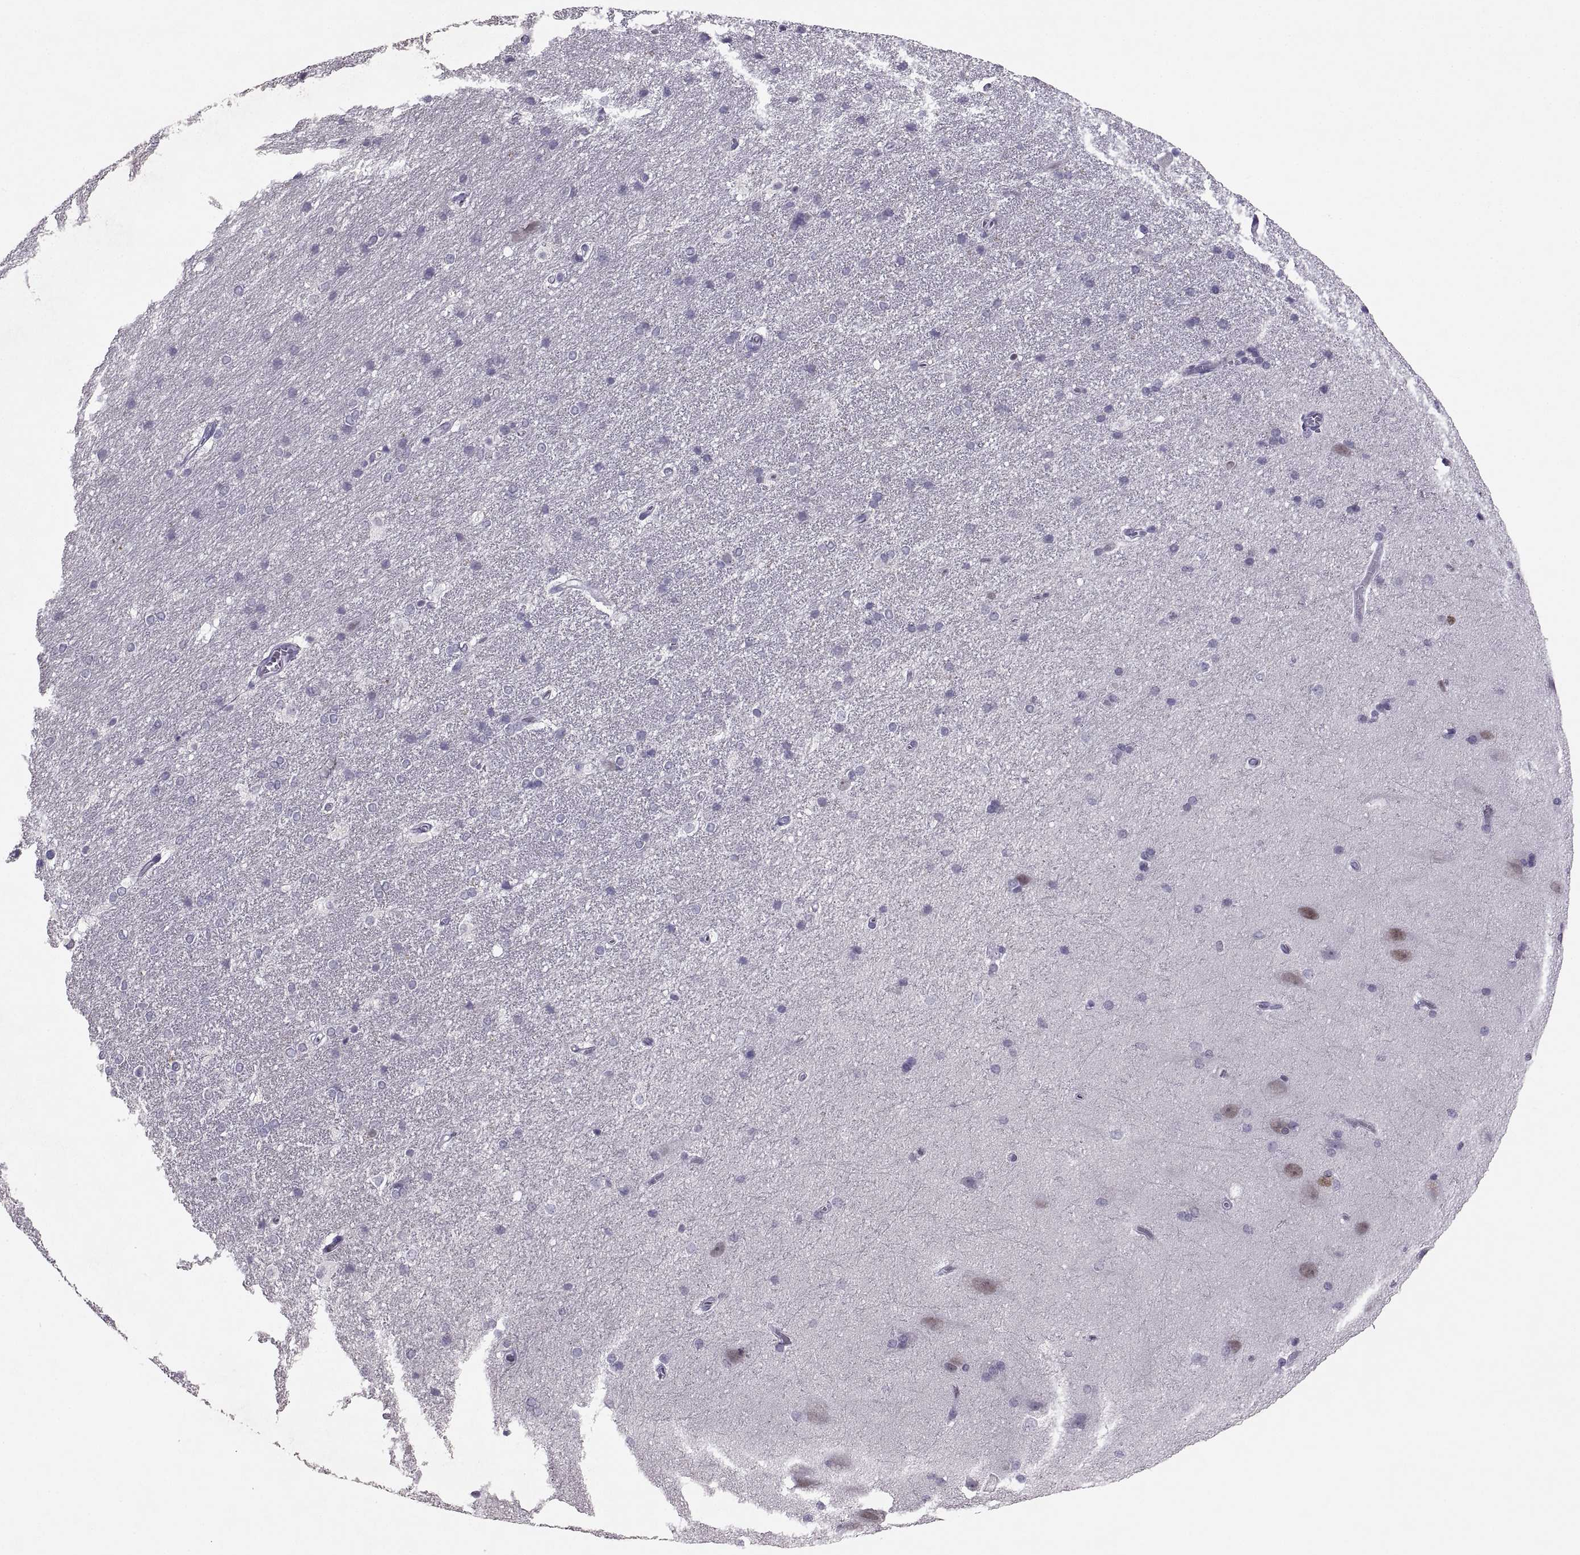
{"staining": {"intensity": "negative", "quantity": "none", "location": "none"}, "tissue": "hippocampus", "cell_type": "Glial cells", "image_type": "normal", "snomed": [{"axis": "morphology", "description": "Normal tissue, NOS"}, {"axis": "topography", "description": "Cerebral cortex"}, {"axis": "topography", "description": "Hippocampus"}], "caption": "Hippocampus stained for a protein using immunohistochemistry exhibits no expression glial cells.", "gene": "SOX21", "patient": {"sex": "female", "age": 19}}